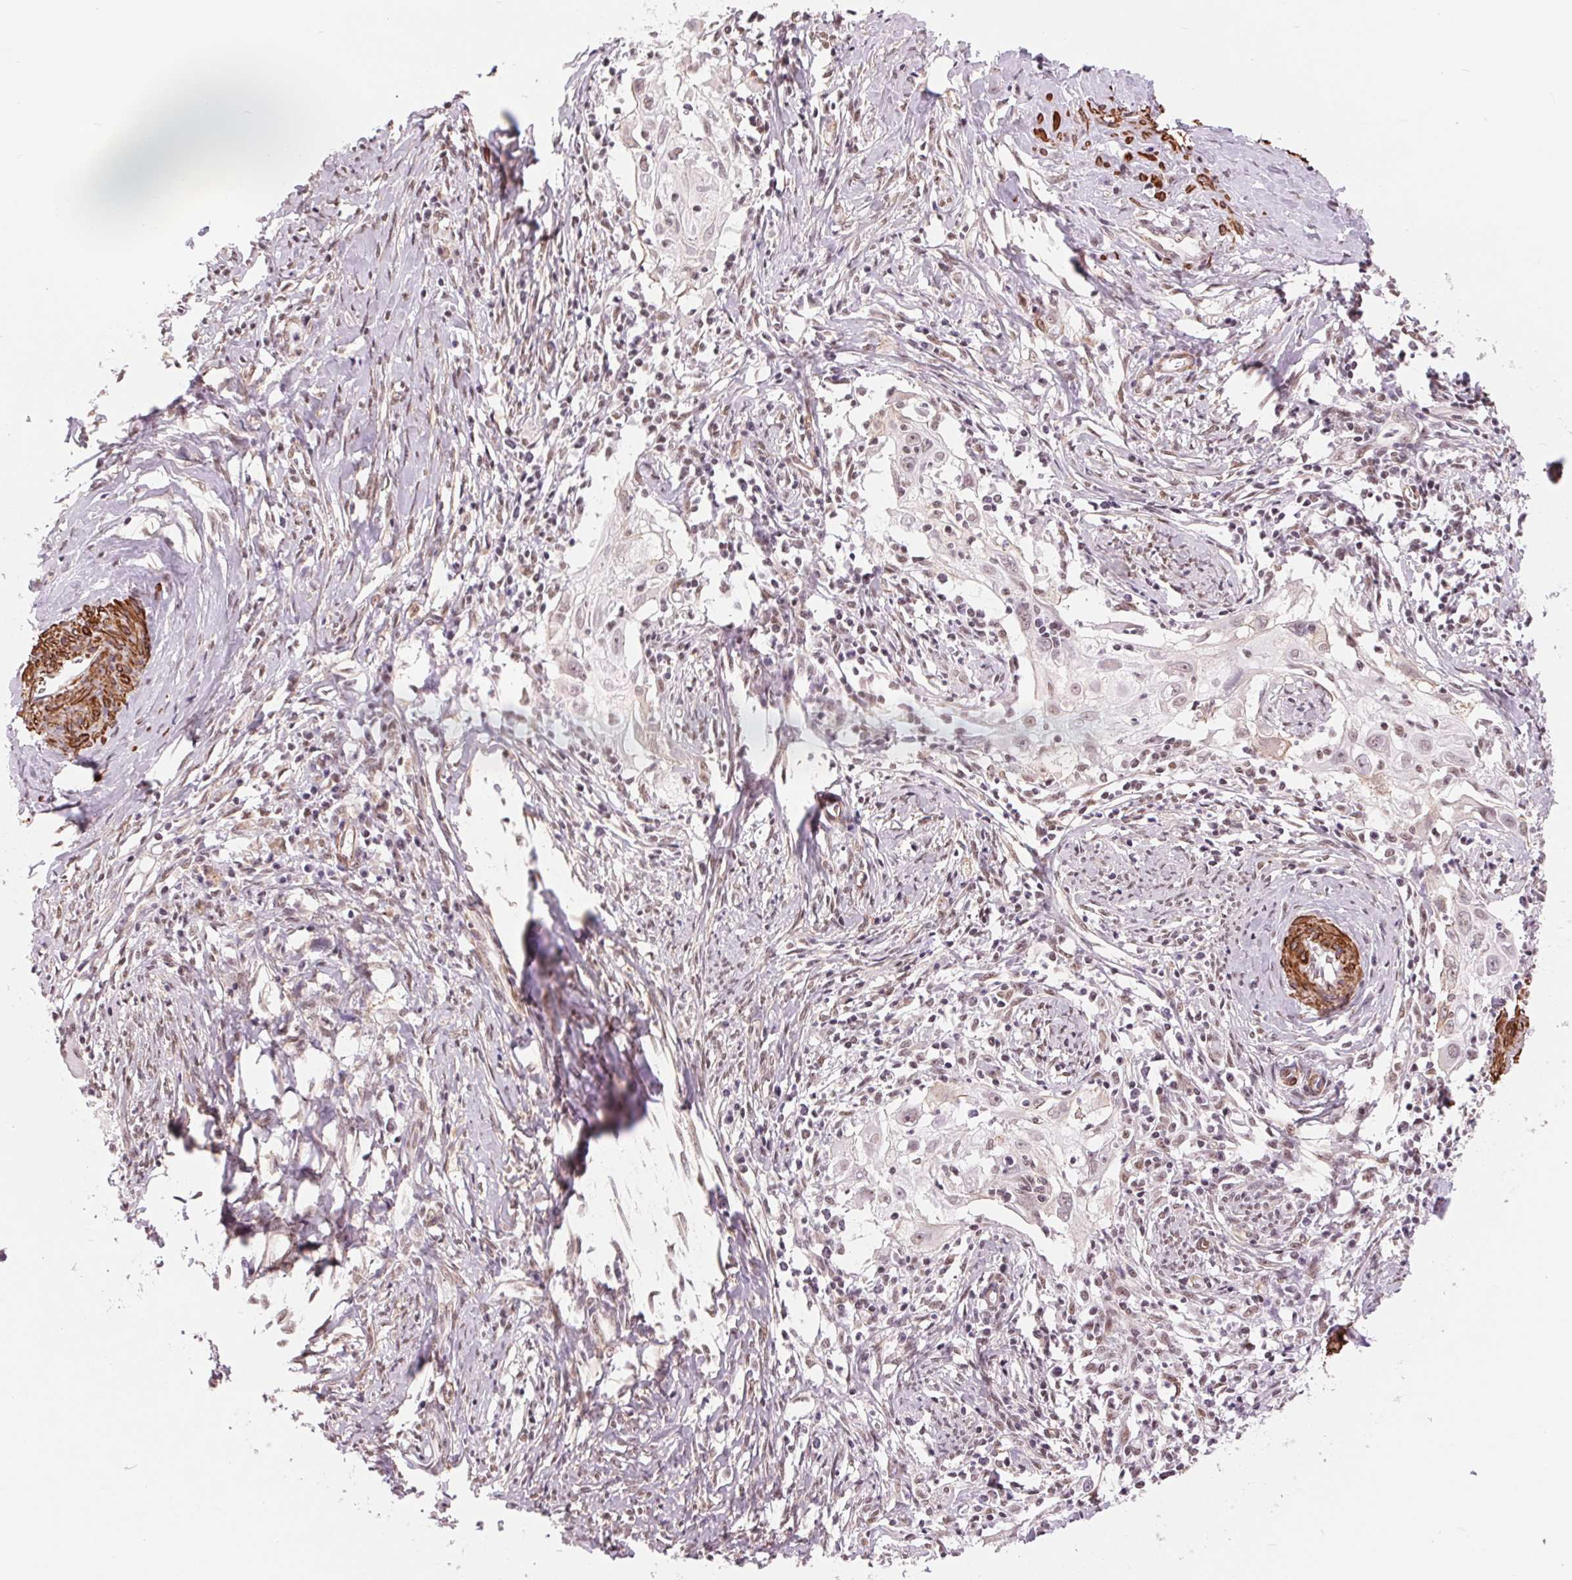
{"staining": {"intensity": "weak", "quantity": "<25%", "location": "nuclear"}, "tissue": "cervical cancer", "cell_type": "Tumor cells", "image_type": "cancer", "snomed": [{"axis": "morphology", "description": "Squamous cell carcinoma, NOS"}, {"axis": "topography", "description": "Cervix"}], "caption": "Immunohistochemistry (IHC) image of cervical cancer stained for a protein (brown), which demonstrates no staining in tumor cells. (Stains: DAB immunohistochemistry (IHC) with hematoxylin counter stain, Microscopy: brightfield microscopy at high magnification).", "gene": "BCAT1", "patient": {"sex": "female", "age": 30}}